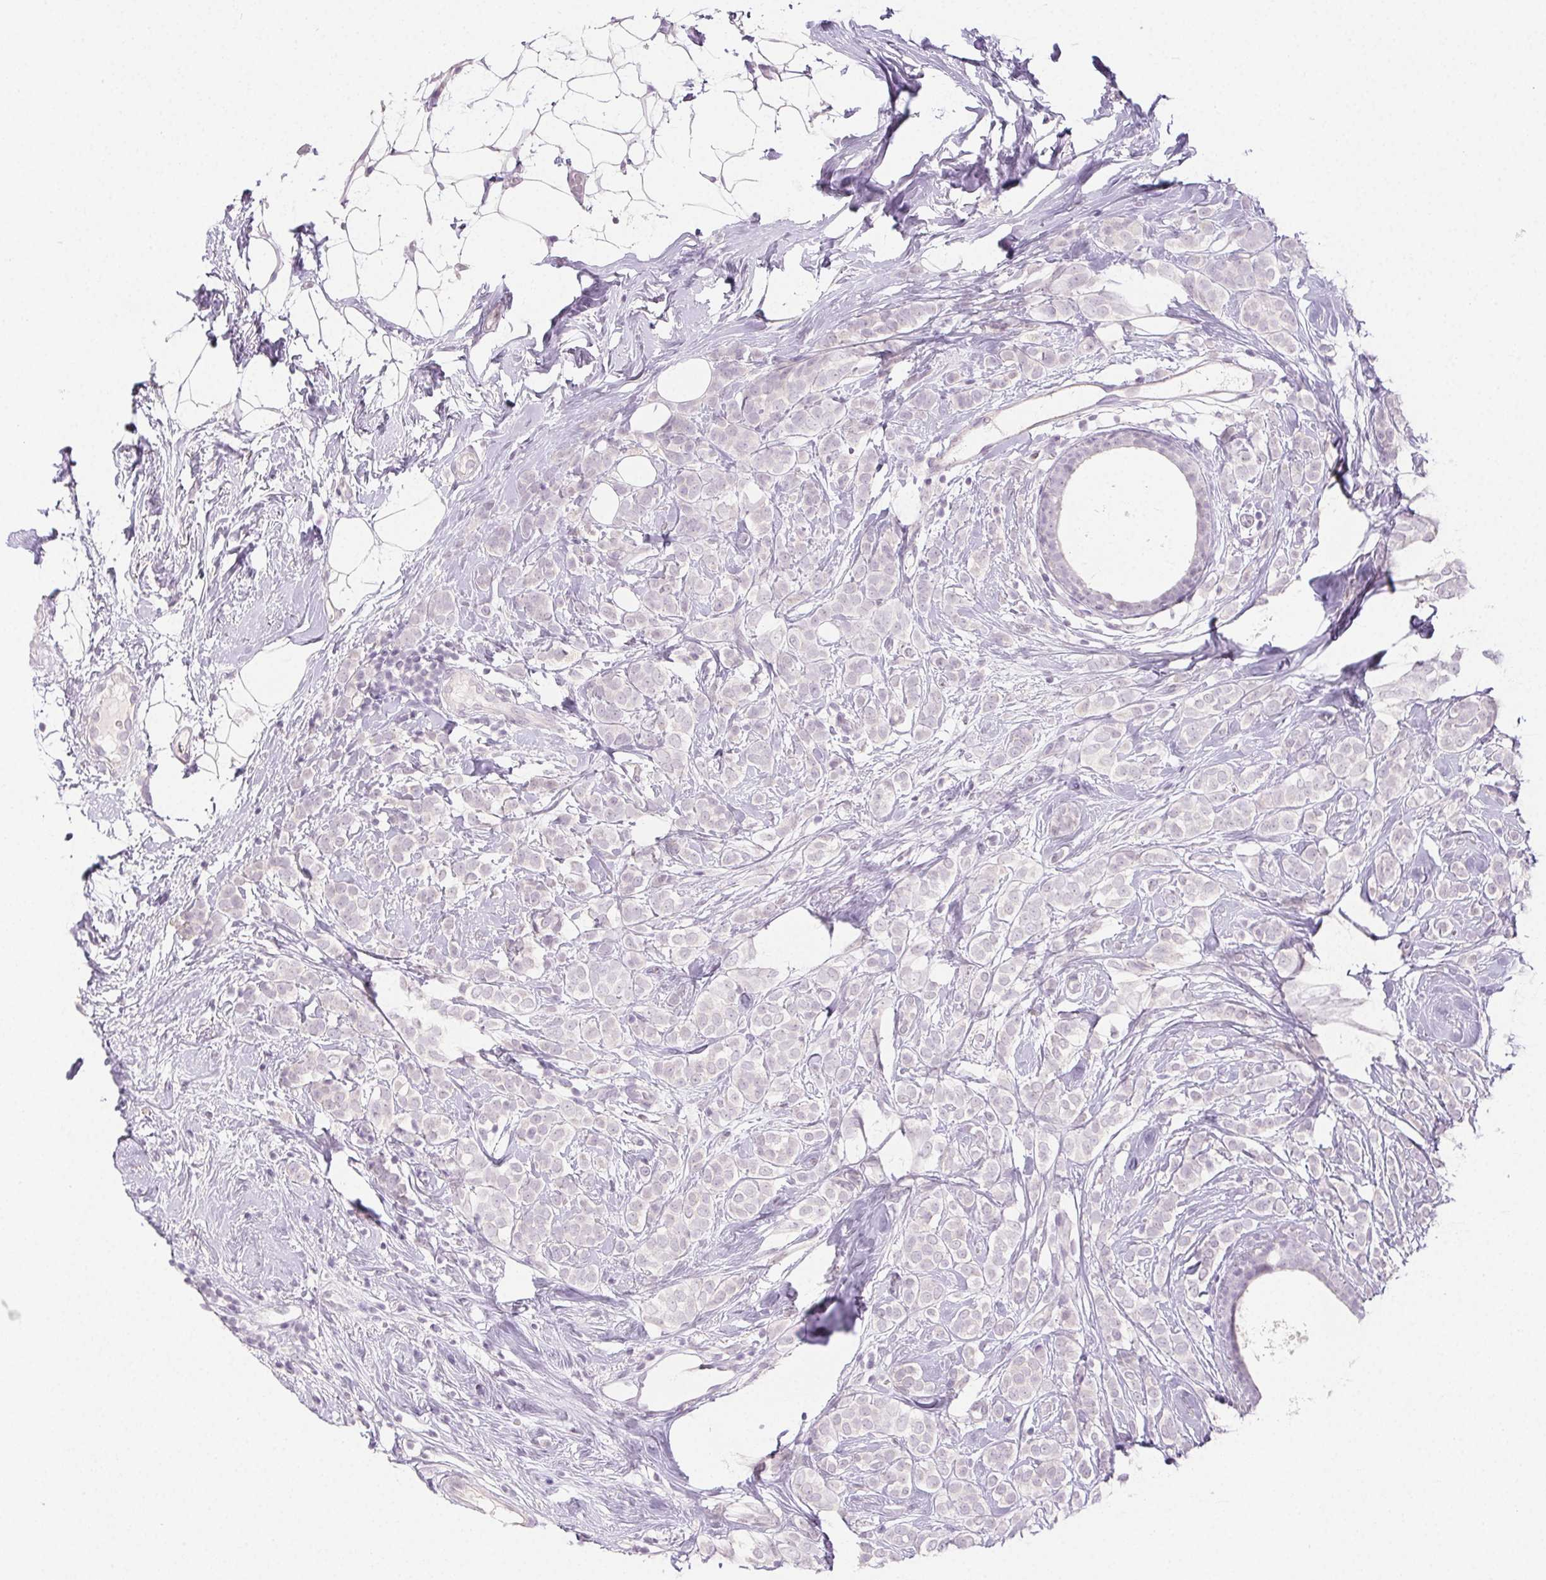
{"staining": {"intensity": "negative", "quantity": "none", "location": "none"}, "tissue": "breast cancer", "cell_type": "Tumor cells", "image_type": "cancer", "snomed": [{"axis": "morphology", "description": "Lobular carcinoma"}, {"axis": "topography", "description": "Breast"}], "caption": "Immunohistochemistry image of neoplastic tissue: lobular carcinoma (breast) stained with DAB exhibits no significant protein expression in tumor cells.", "gene": "PI3", "patient": {"sex": "female", "age": 49}}